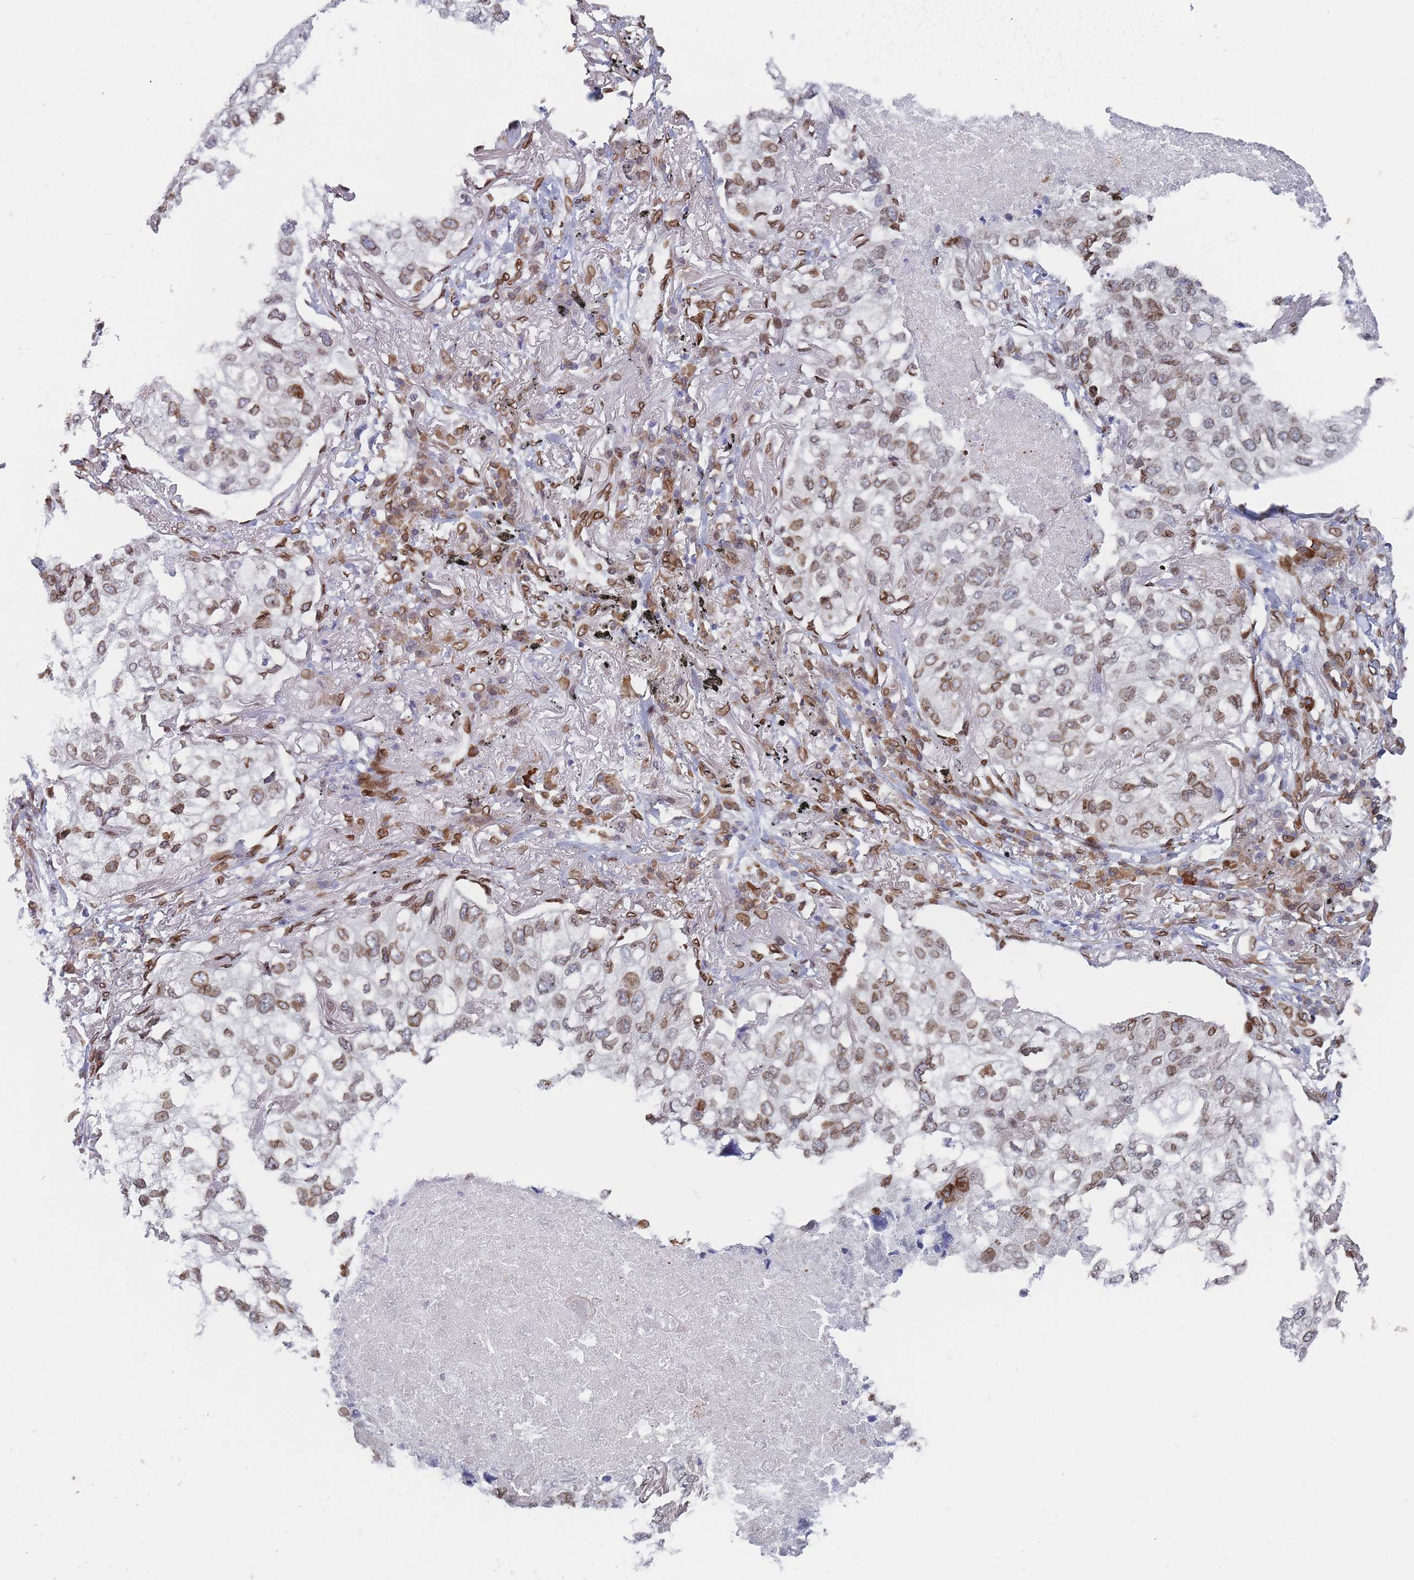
{"staining": {"intensity": "moderate", "quantity": "25%-75%", "location": "cytoplasmic/membranous,nuclear"}, "tissue": "lung cancer", "cell_type": "Tumor cells", "image_type": "cancer", "snomed": [{"axis": "morphology", "description": "Adenocarcinoma, NOS"}, {"axis": "topography", "description": "Lung"}], "caption": "Tumor cells display medium levels of moderate cytoplasmic/membranous and nuclear expression in about 25%-75% of cells in human lung cancer. Ihc stains the protein of interest in brown and the nuclei are stained blue.", "gene": "ZBTB1", "patient": {"sex": "male", "age": 65}}